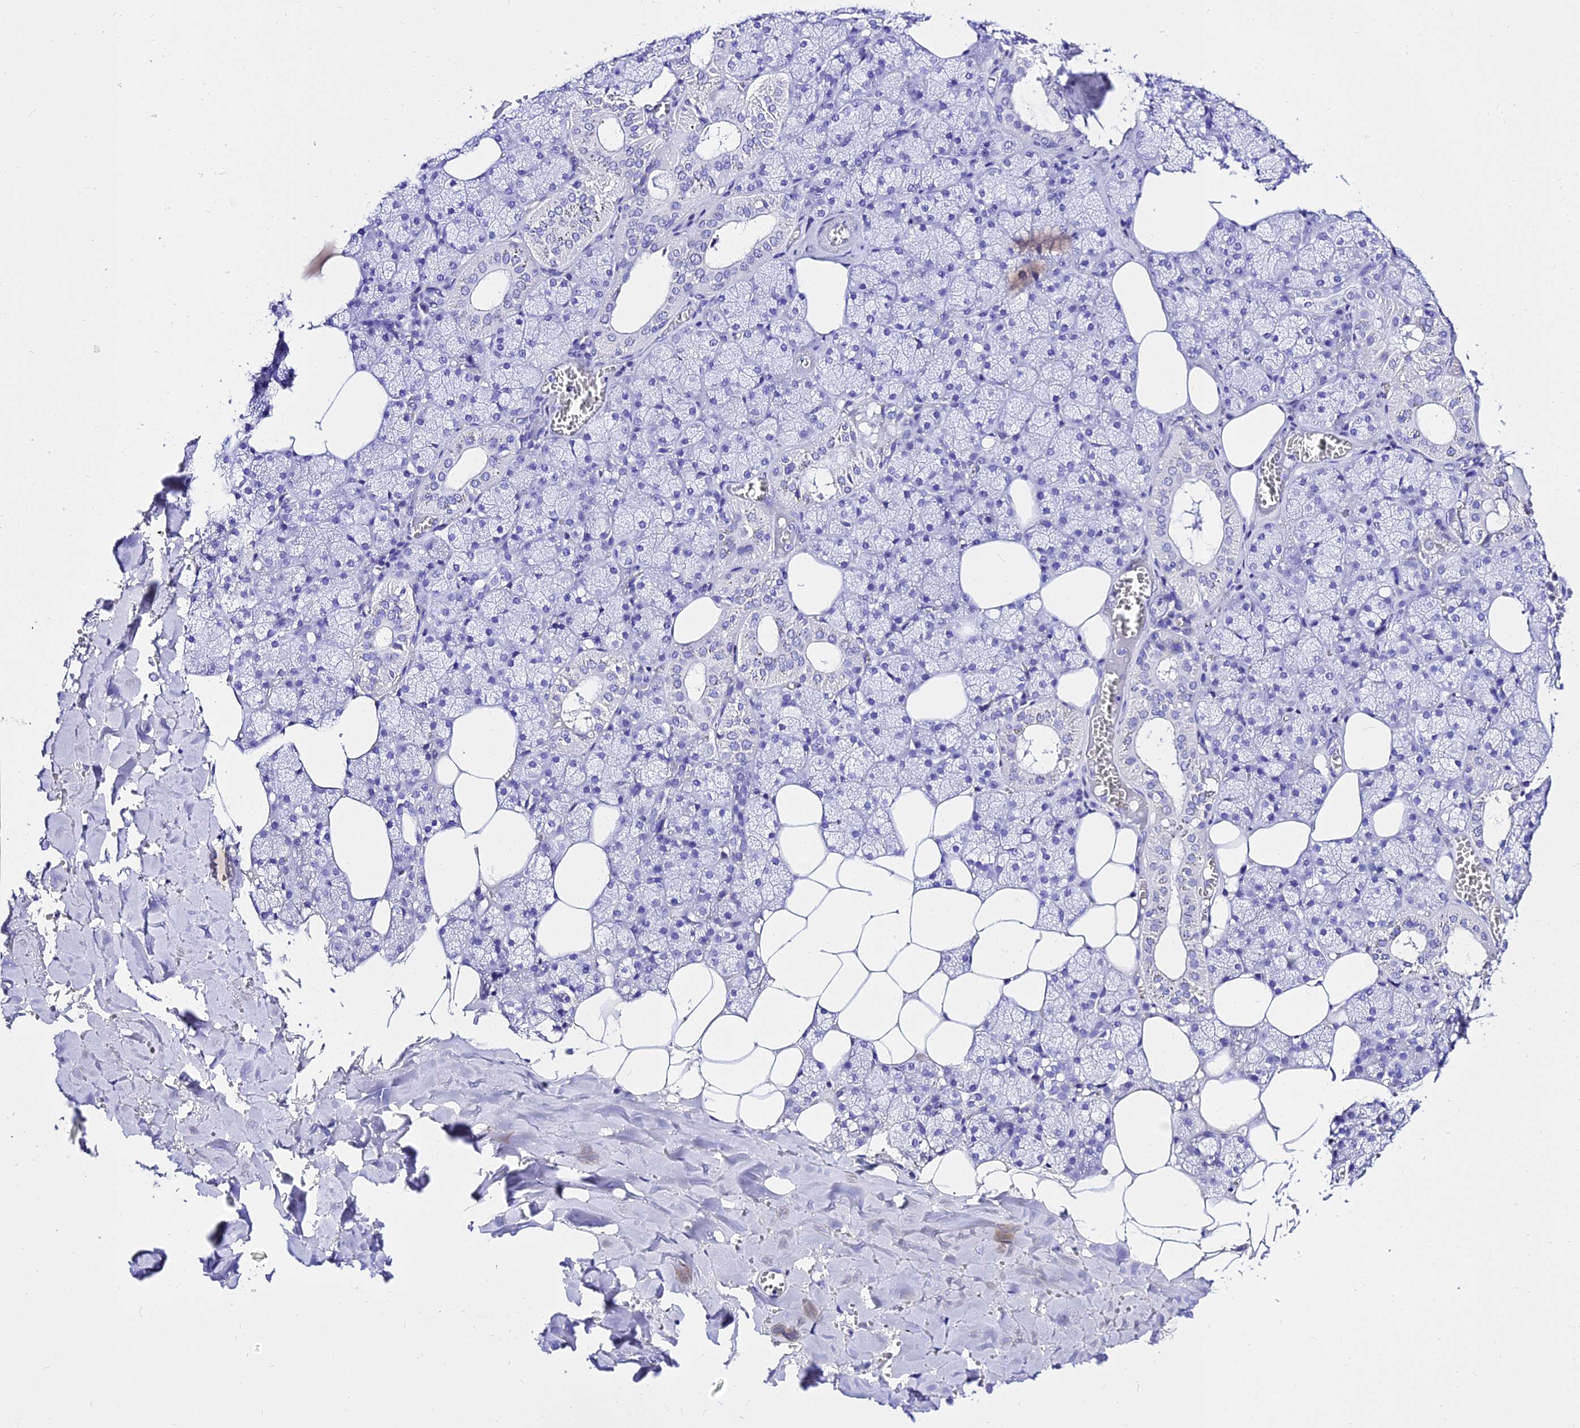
{"staining": {"intensity": "negative", "quantity": "none", "location": "none"}, "tissue": "salivary gland", "cell_type": "Glandular cells", "image_type": "normal", "snomed": [{"axis": "morphology", "description": "Normal tissue, NOS"}, {"axis": "topography", "description": "Salivary gland"}], "caption": "This is an IHC photomicrograph of unremarkable human salivary gland. There is no expression in glandular cells.", "gene": "DEFB106A", "patient": {"sex": "male", "age": 62}}